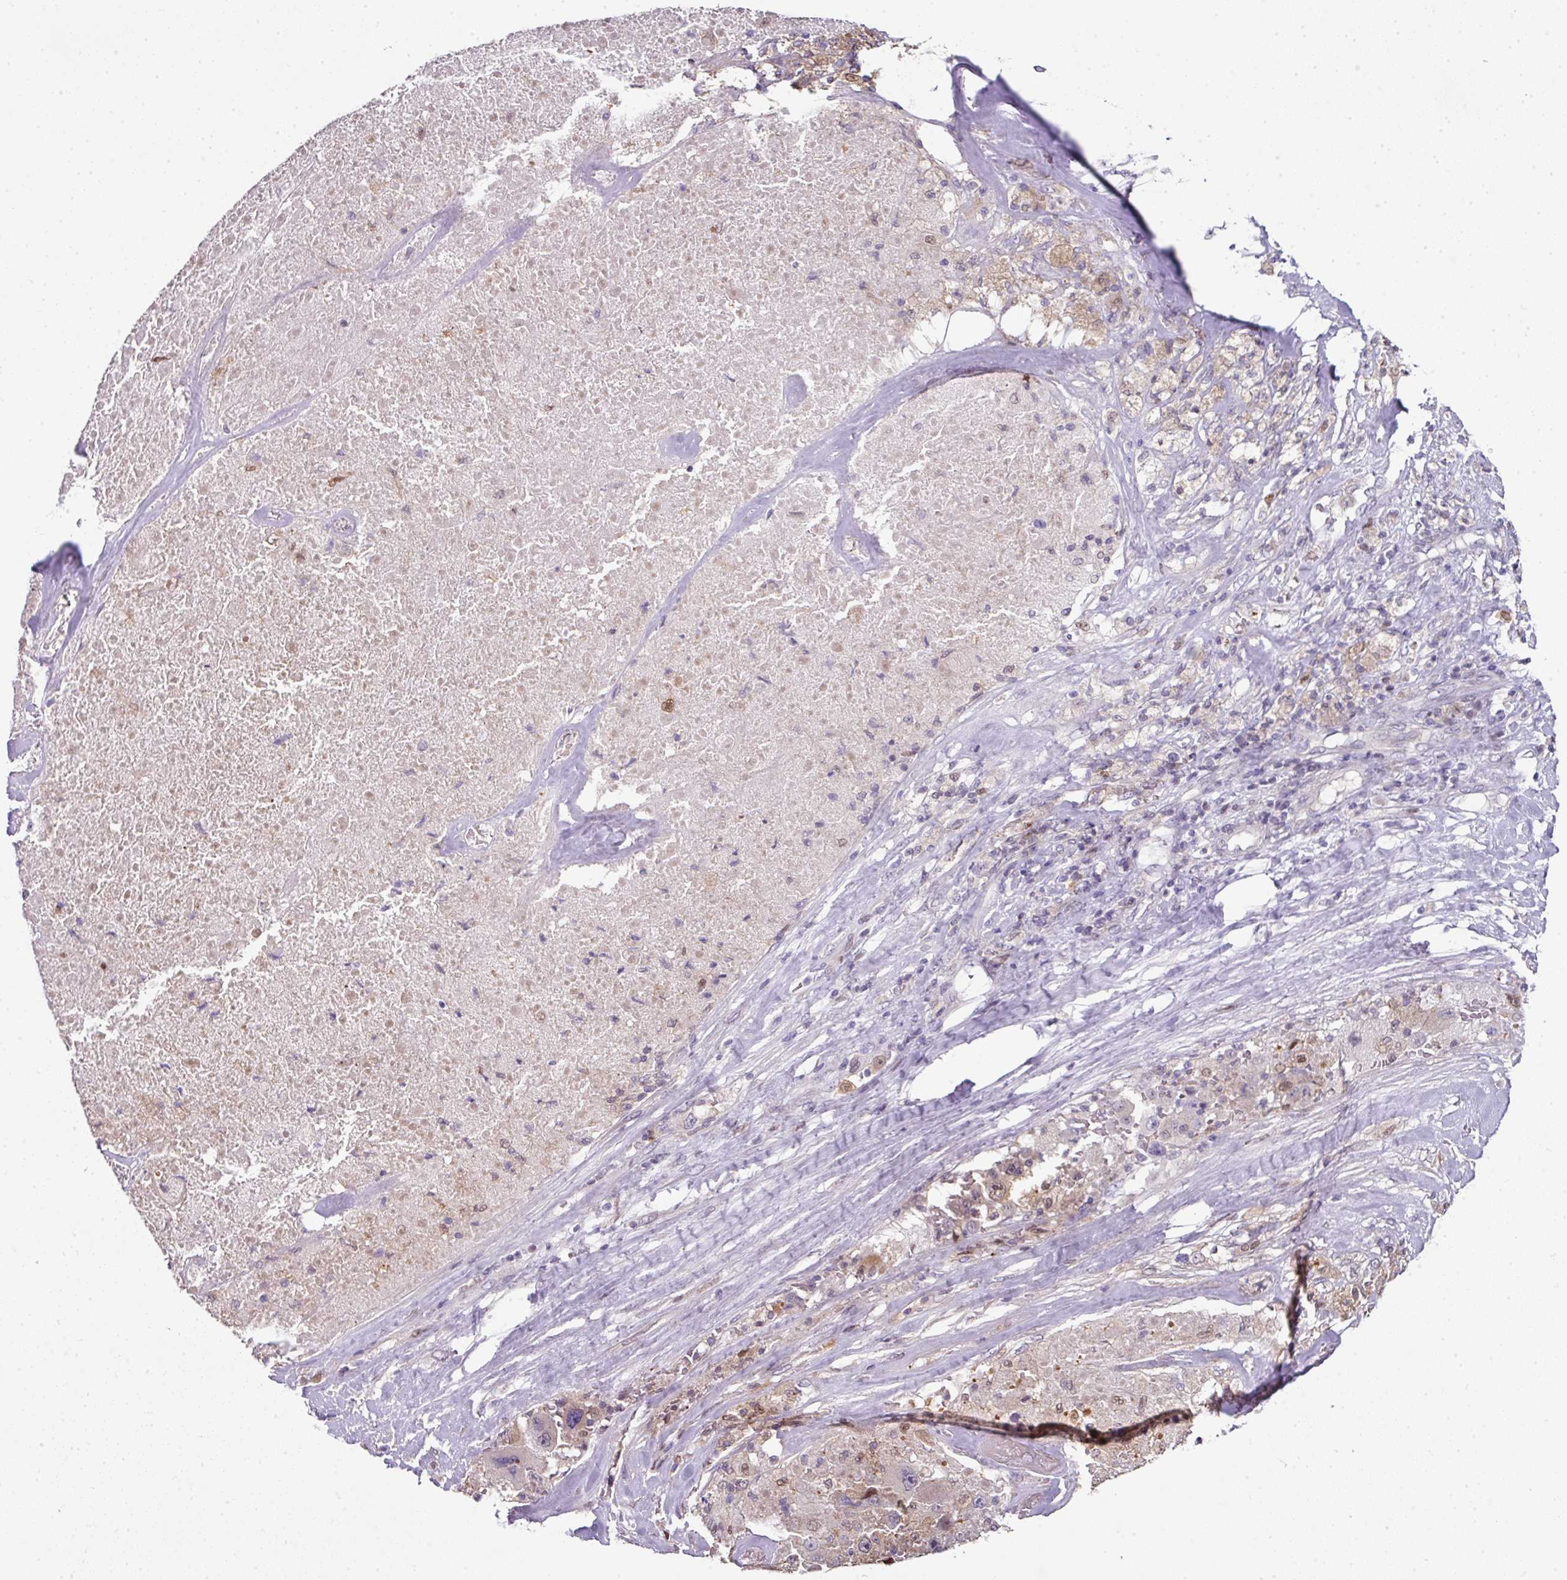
{"staining": {"intensity": "moderate", "quantity": "<25%", "location": "cytoplasmic/membranous,nuclear"}, "tissue": "melanoma", "cell_type": "Tumor cells", "image_type": "cancer", "snomed": [{"axis": "morphology", "description": "Malignant melanoma, Metastatic site"}, {"axis": "topography", "description": "Lymph node"}], "caption": "Protein staining exhibits moderate cytoplasmic/membranous and nuclear expression in about <25% of tumor cells in melanoma.", "gene": "ANKRD18A", "patient": {"sex": "male", "age": 62}}